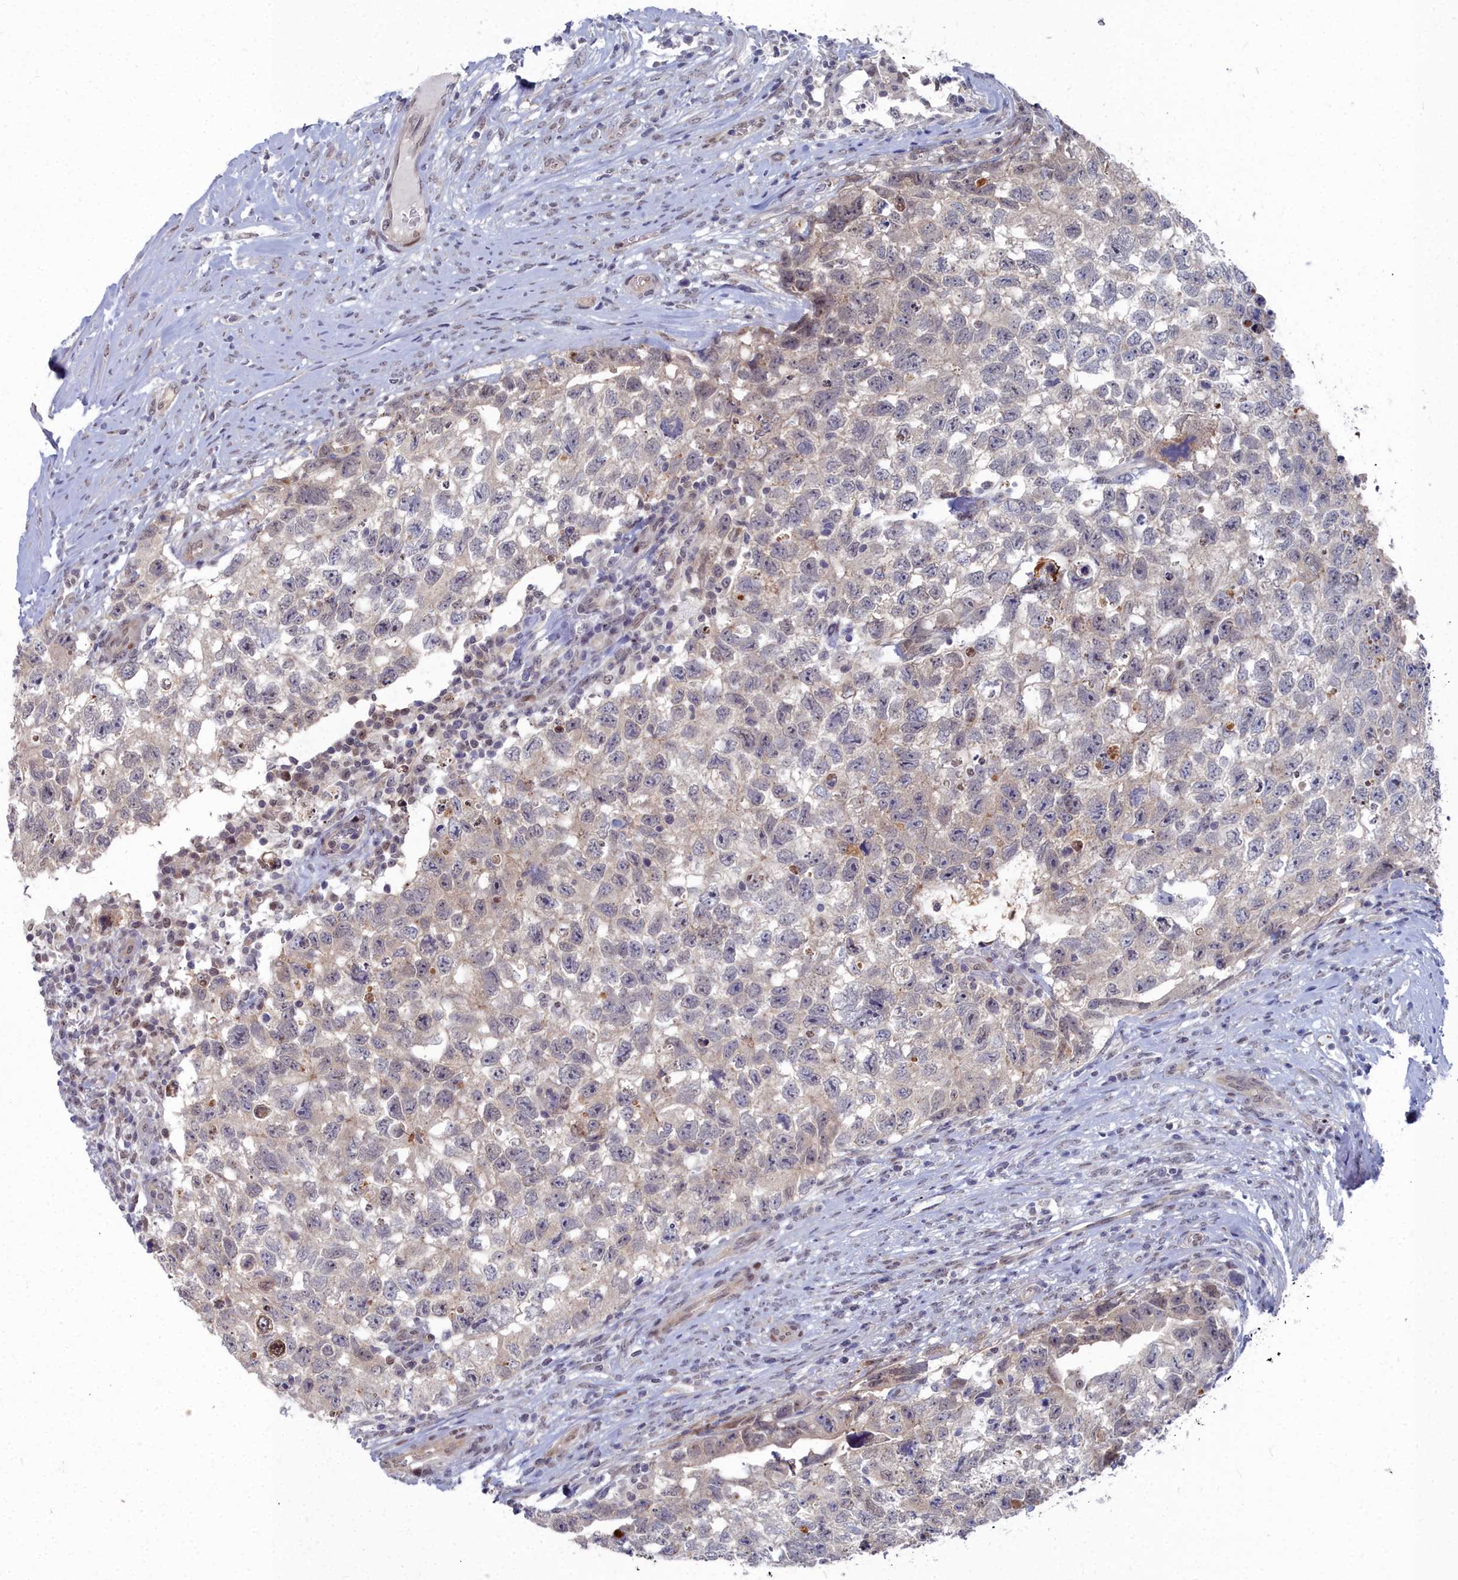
{"staining": {"intensity": "moderate", "quantity": "<25%", "location": "nuclear"}, "tissue": "testis cancer", "cell_type": "Tumor cells", "image_type": "cancer", "snomed": [{"axis": "morphology", "description": "Seminoma, NOS"}, {"axis": "morphology", "description": "Carcinoma, Embryonal, NOS"}, {"axis": "topography", "description": "Testis"}], "caption": "This micrograph reveals IHC staining of testis cancer, with low moderate nuclear expression in about <25% of tumor cells.", "gene": "RPS27A", "patient": {"sex": "male", "age": 29}}